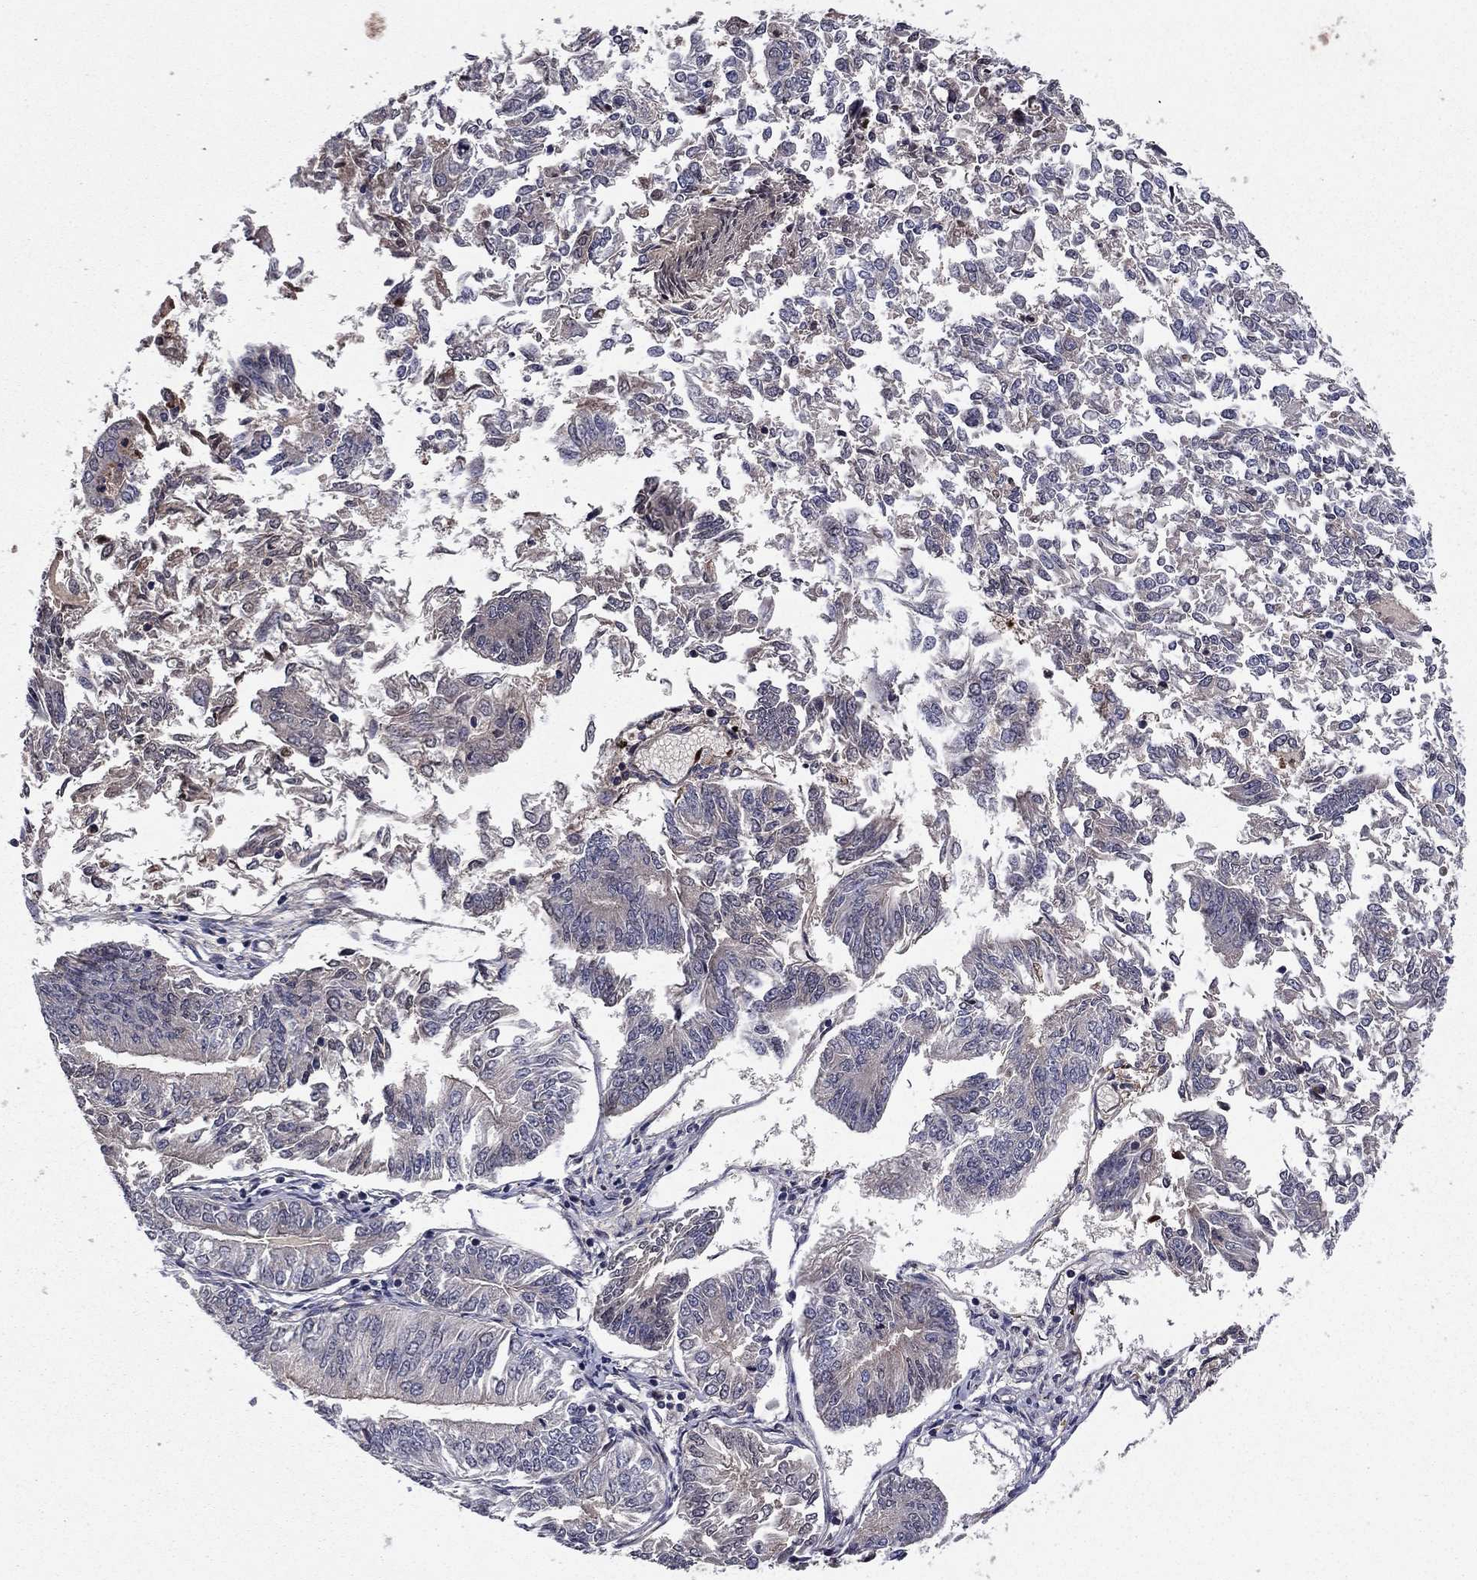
{"staining": {"intensity": "negative", "quantity": "none", "location": "none"}, "tissue": "endometrial cancer", "cell_type": "Tumor cells", "image_type": "cancer", "snomed": [{"axis": "morphology", "description": "Adenocarcinoma, NOS"}, {"axis": "topography", "description": "Endometrium"}], "caption": "A photomicrograph of human endometrial cancer (adenocarcinoma) is negative for staining in tumor cells.", "gene": "PROS1", "patient": {"sex": "female", "age": 58}}